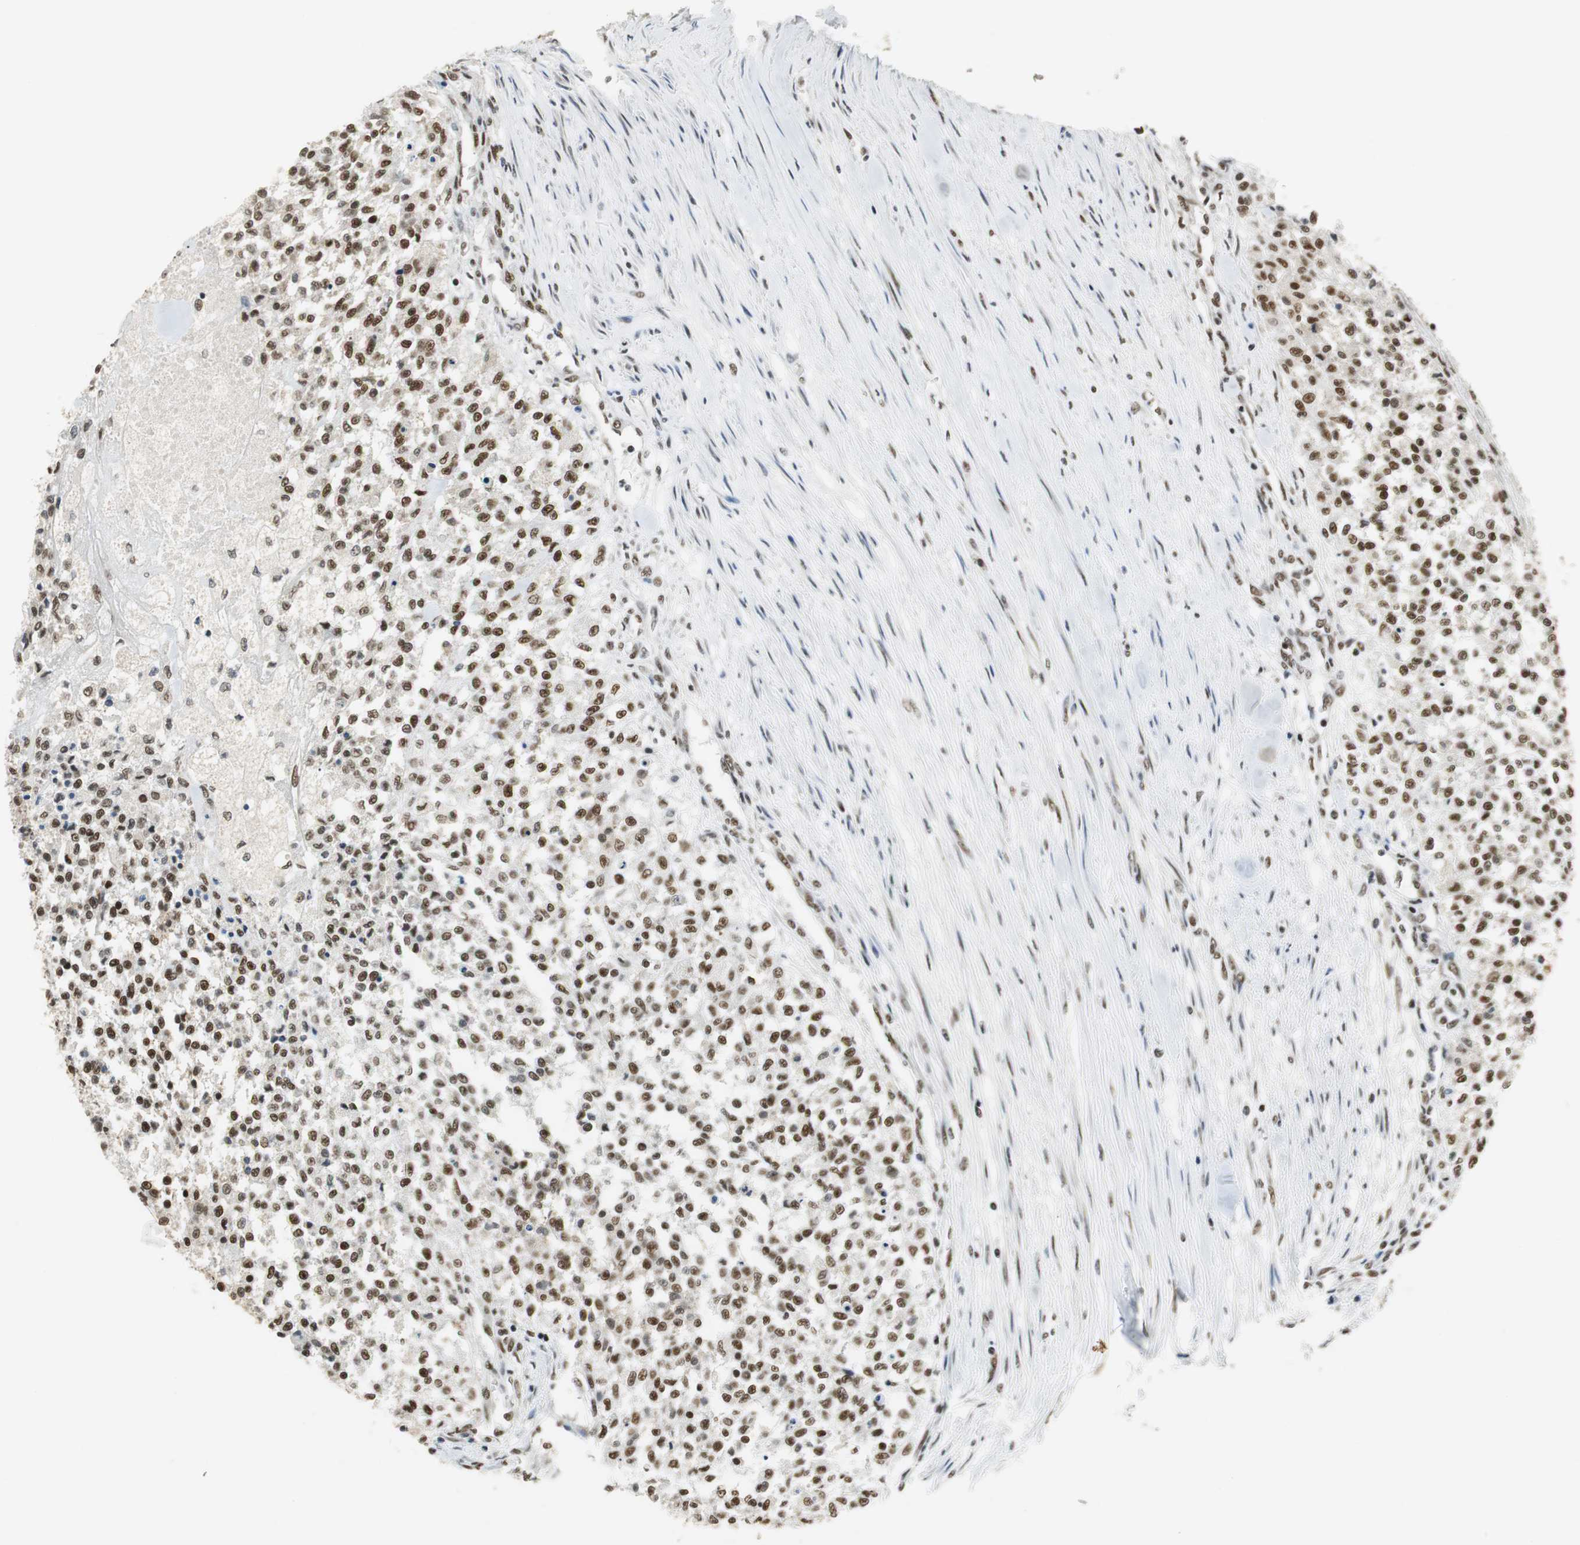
{"staining": {"intensity": "moderate", "quantity": ">75%", "location": "nuclear"}, "tissue": "testis cancer", "cell_type": "Tumor cells", "image_type": "cancer", "snomed": [{"axis": "morphology", "description": "Seminoma, NOS"}, {"axis": "topography", "description": "Testis"}], "caption": "Immunohistochemical staining of human testis cancer demonstrates moderate nuclear protein expression in approximately >75% of tumor cells.", "gene": "PRKDC", "patient": {"sex": "male", "age": 59}}